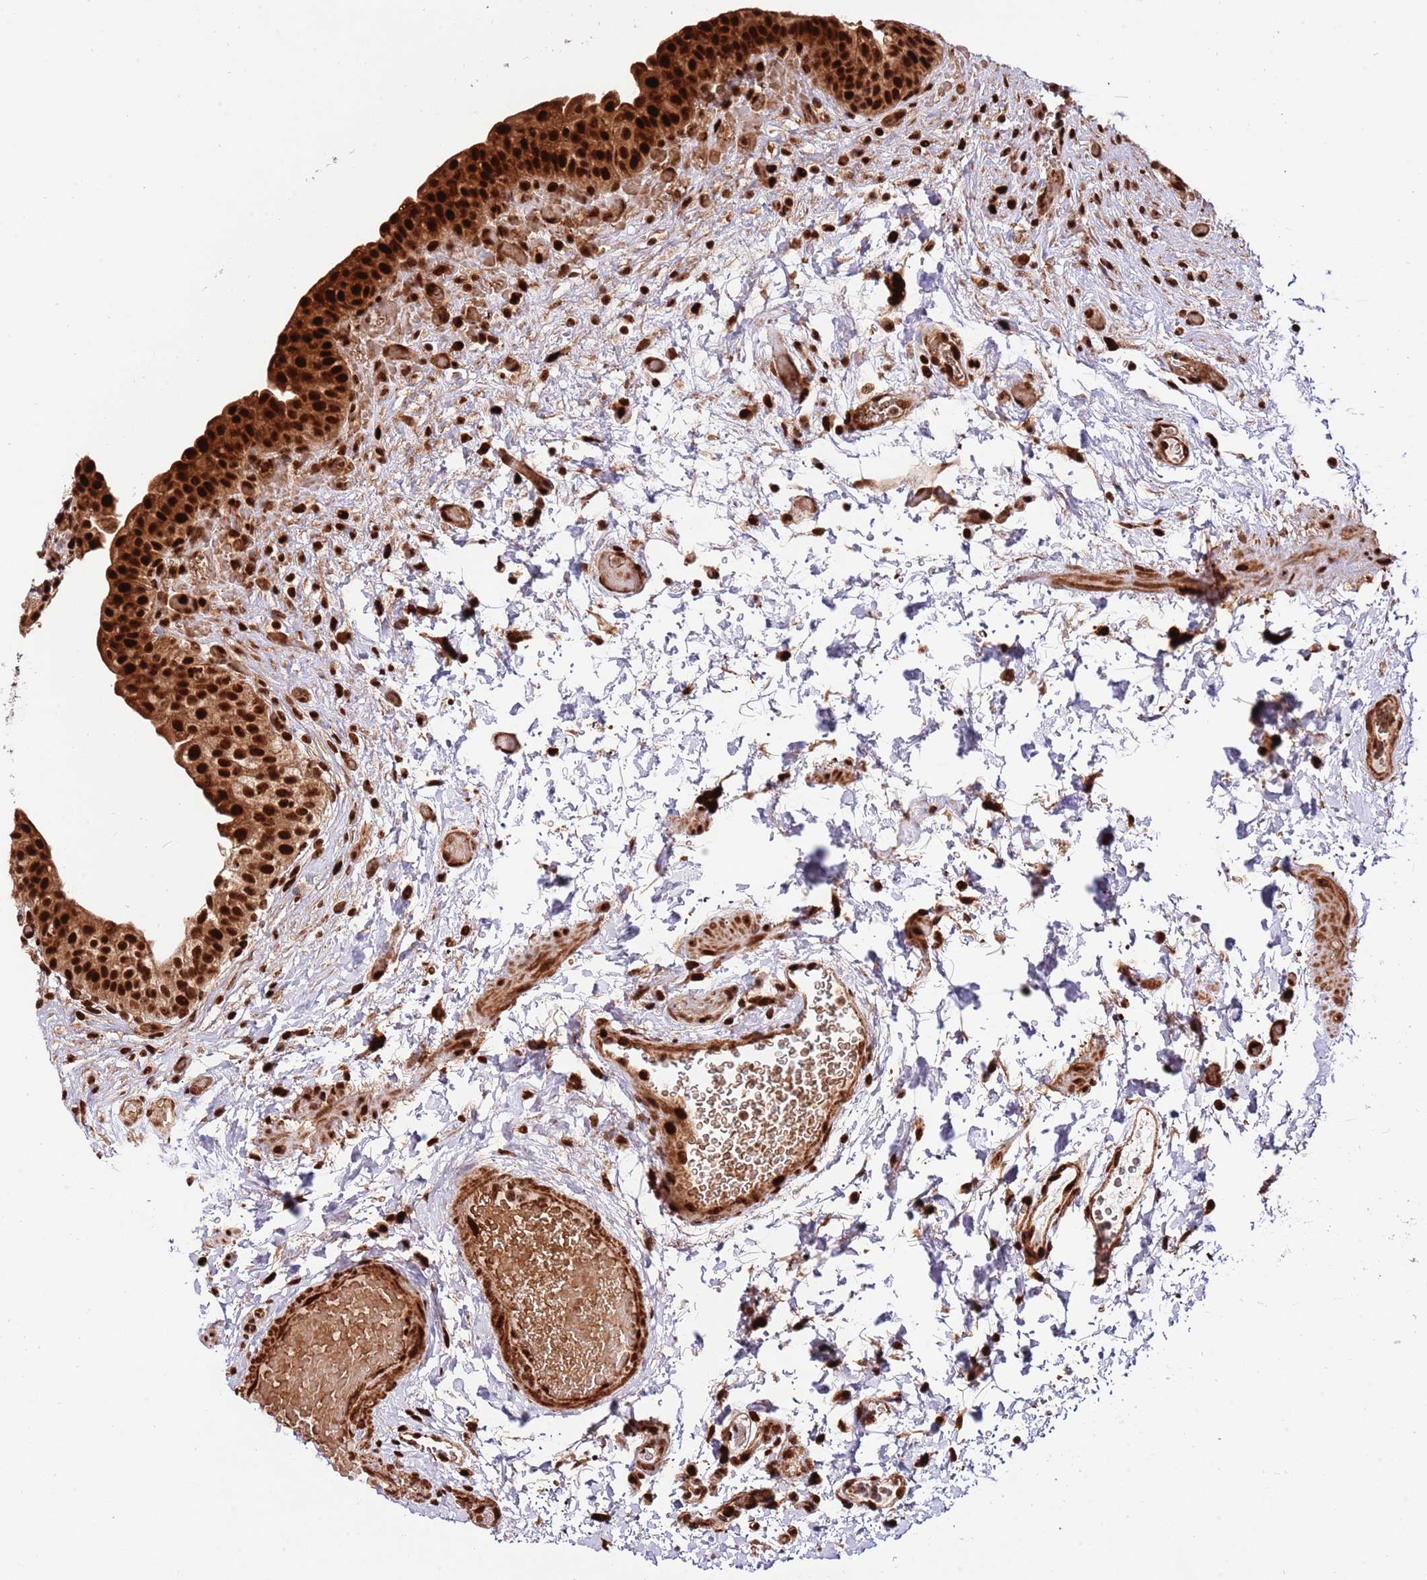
{"staining": {"intensity": "strong", "quantity": ">75%", "location": "cytoplasmic/membranous,nuclear"}, "tissue": "urinary bladder", "cell_type": "Urothelial cells", "image_type": "normal", "snomed": [{"axis": "morphology", "description": "Normal tissue, NOS"}, {"axis": "topography", "description": "Urinary bladder"}], "caption": "Human urinary bladder stained for a protein (brown) displays strong cytoplasmic/membranous,nuclear positive expression in approximately >75% of urothelial cells.", "gene": "RIF1", "patient": {"sex": "male", "age": 69}}